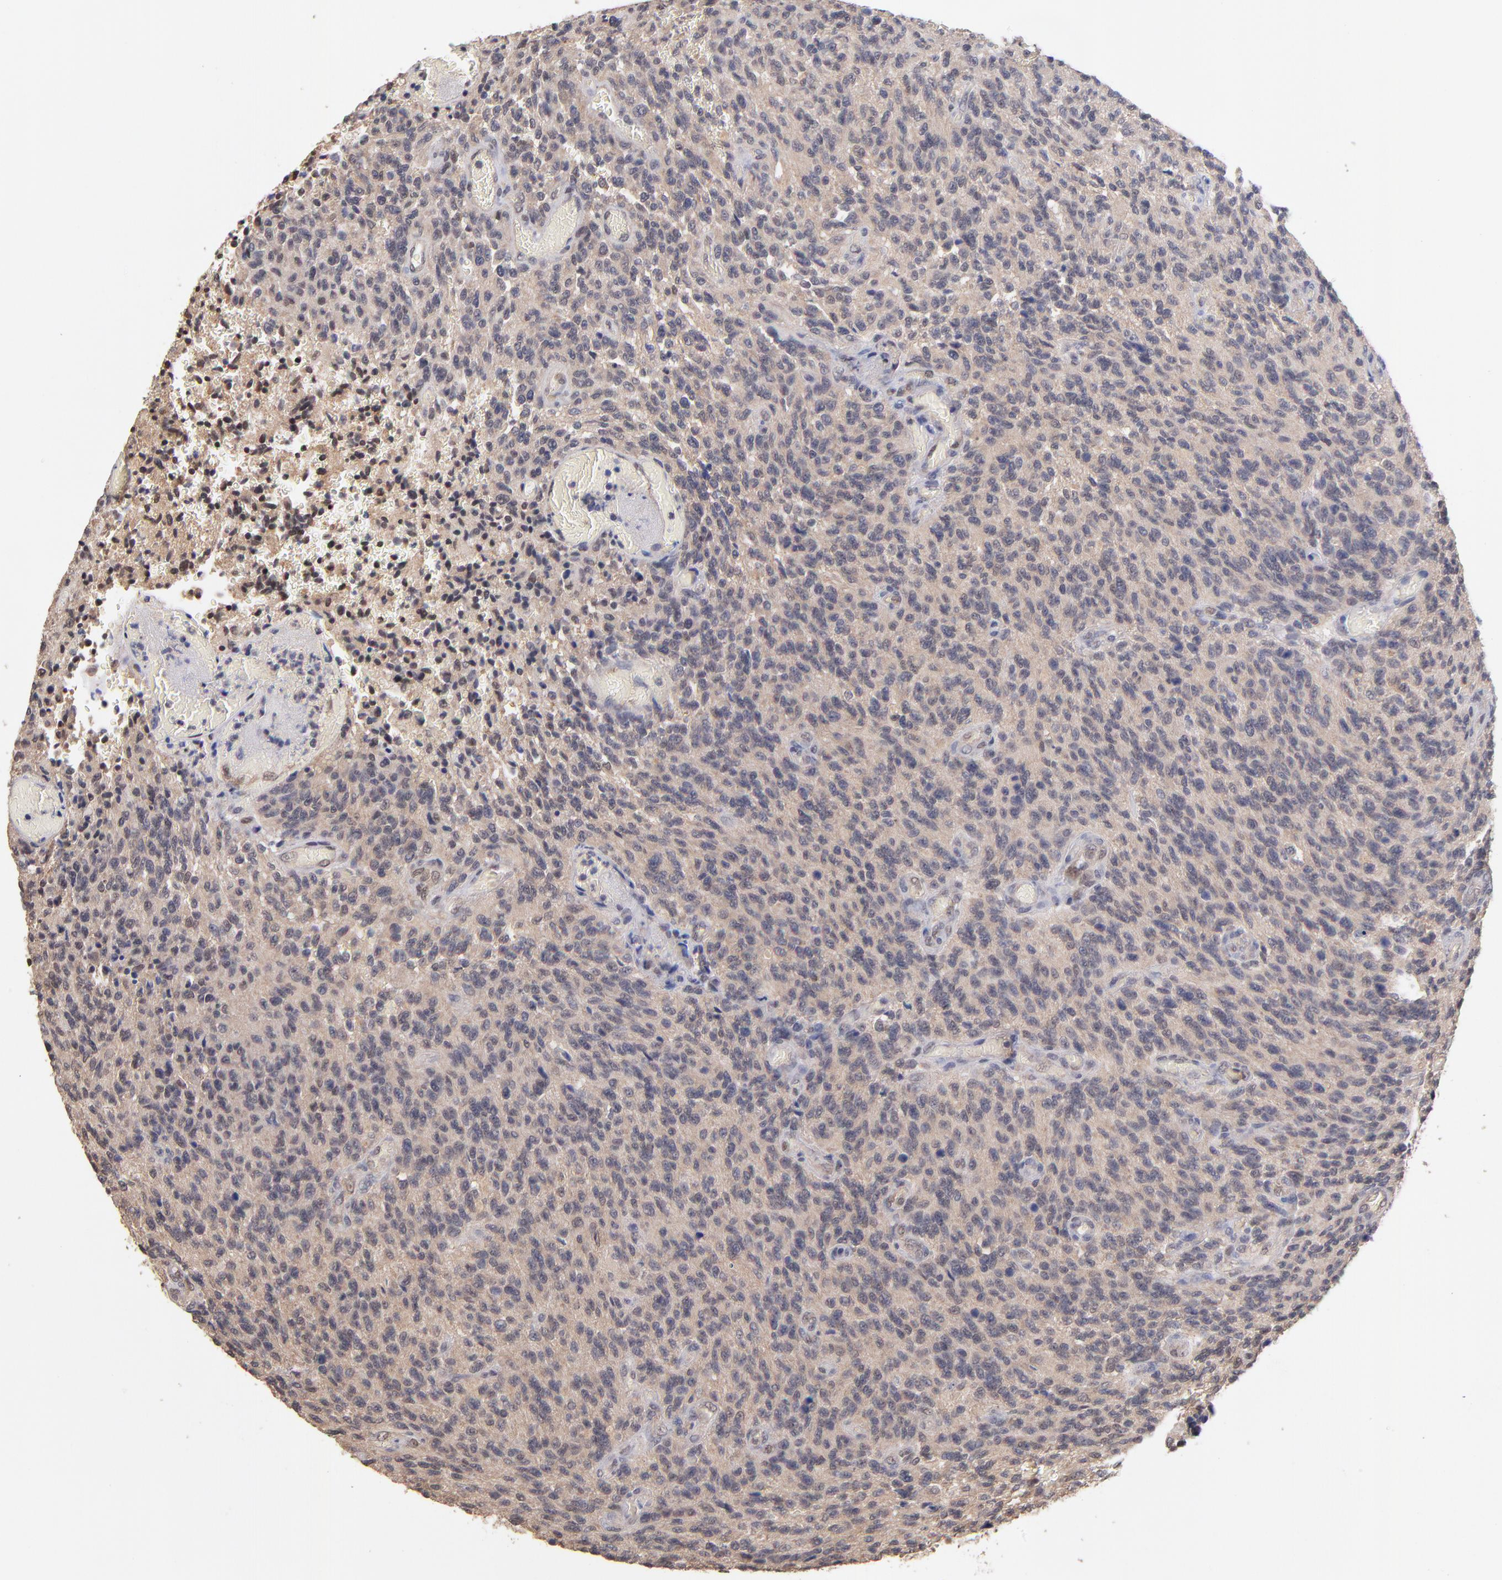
{"staining": {"intensity": "weak", "quantity": "25%-75%", "location": "cytoplasmic/membranous"}, "tissue": "glioma", "cell_type": "Tumor cells", "image_type": "cancer", "snomed": [{"axis": "morphology", "description": "Normal tissue, NOS"}, {"axis": "morphology", "description": "Glioma, malignant, High grade"}, {"axis": "topography", "description": "Cerebral cortex"}], "caption": "Human glioma stained for a protein (brown) exhibits weak cytoplasmic/membranous positive positivity in approximately 25%-75% of tumor cells.", "gene": "PSMD10", "patient": {"sex": "male", "age": 56}}